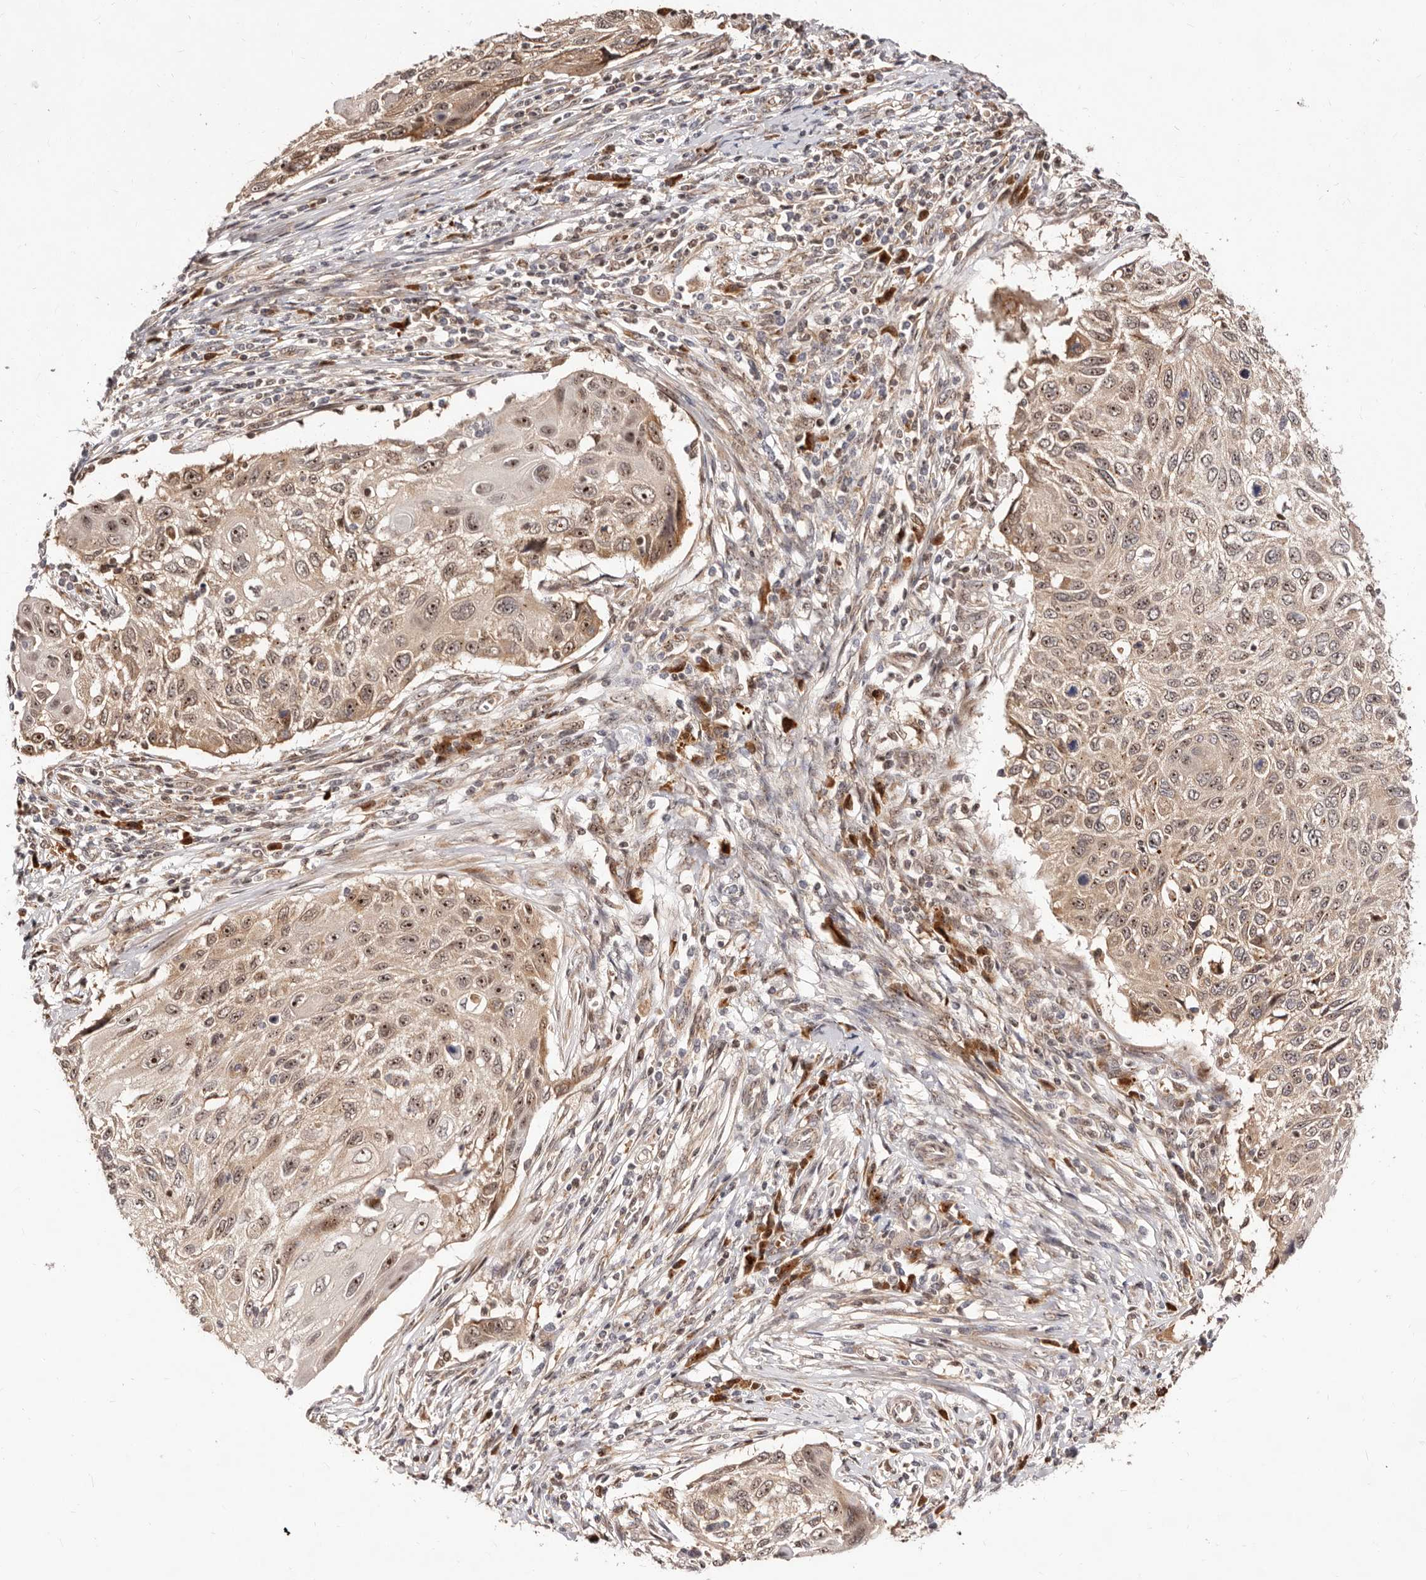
{"staining": {"intensity": "moderate", "quantity": ">75%", "location": "cytoplasmic/membranous,nuclear"}, "tissue": "cervical cancer", "cell_type": "Tumor cells", "image_type": "cancer", "snomed": [{"axis": "morphology", "description": "Squamous cell carcinoma, NOS"}, {"axis": "topography", "description": "Cervix"}], "caption": "Protein expression analysis of cervical cancer (squamous cell carcinoma) demonstrates moderate cytoplasmic/membranous and nuclear expression in about >75% of tumor cells.", "gene": "APOL6", "patient": {"sex": "female", "age": 70}}